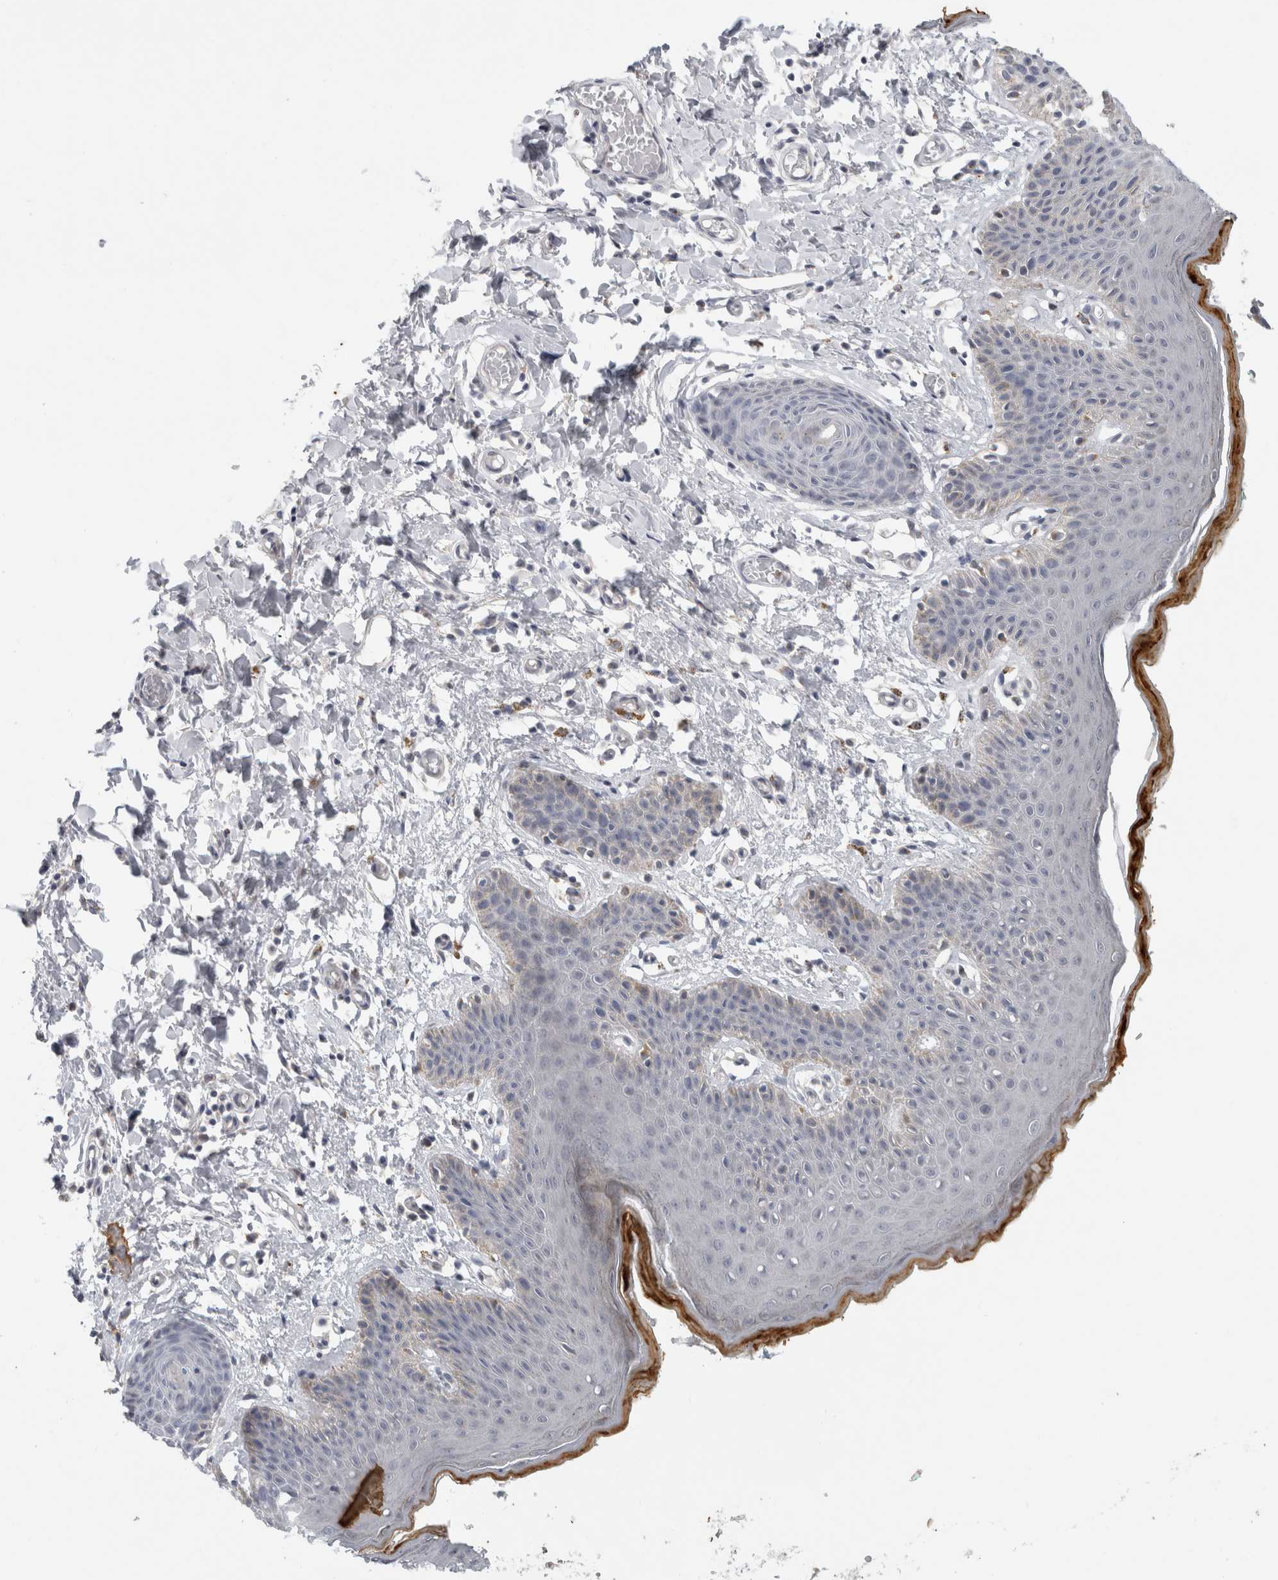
{"staining": {"intensity": "negative", "quantity": "none", "location": "none"}, "tissue": "skin", "cell_type": "Epidermal cells", "image_type": "normal", "snomed": [{"axis": "morphology", "description": "Normal tissue, NOS"}, {"axis": "topography", "description": "Vulva"}], "caption": "IHC of normal human skin demonstrates no positivity in epidermal cells. Brightfield microscopy of immunohistochemistry (IHC) stained with DAB (3,3'-diaminobenzidine) (brown) and hematoxylin (blue), captured at high magnification.", "gene": "MGAT1", "patient": {"sex": "female", "age": 66}}